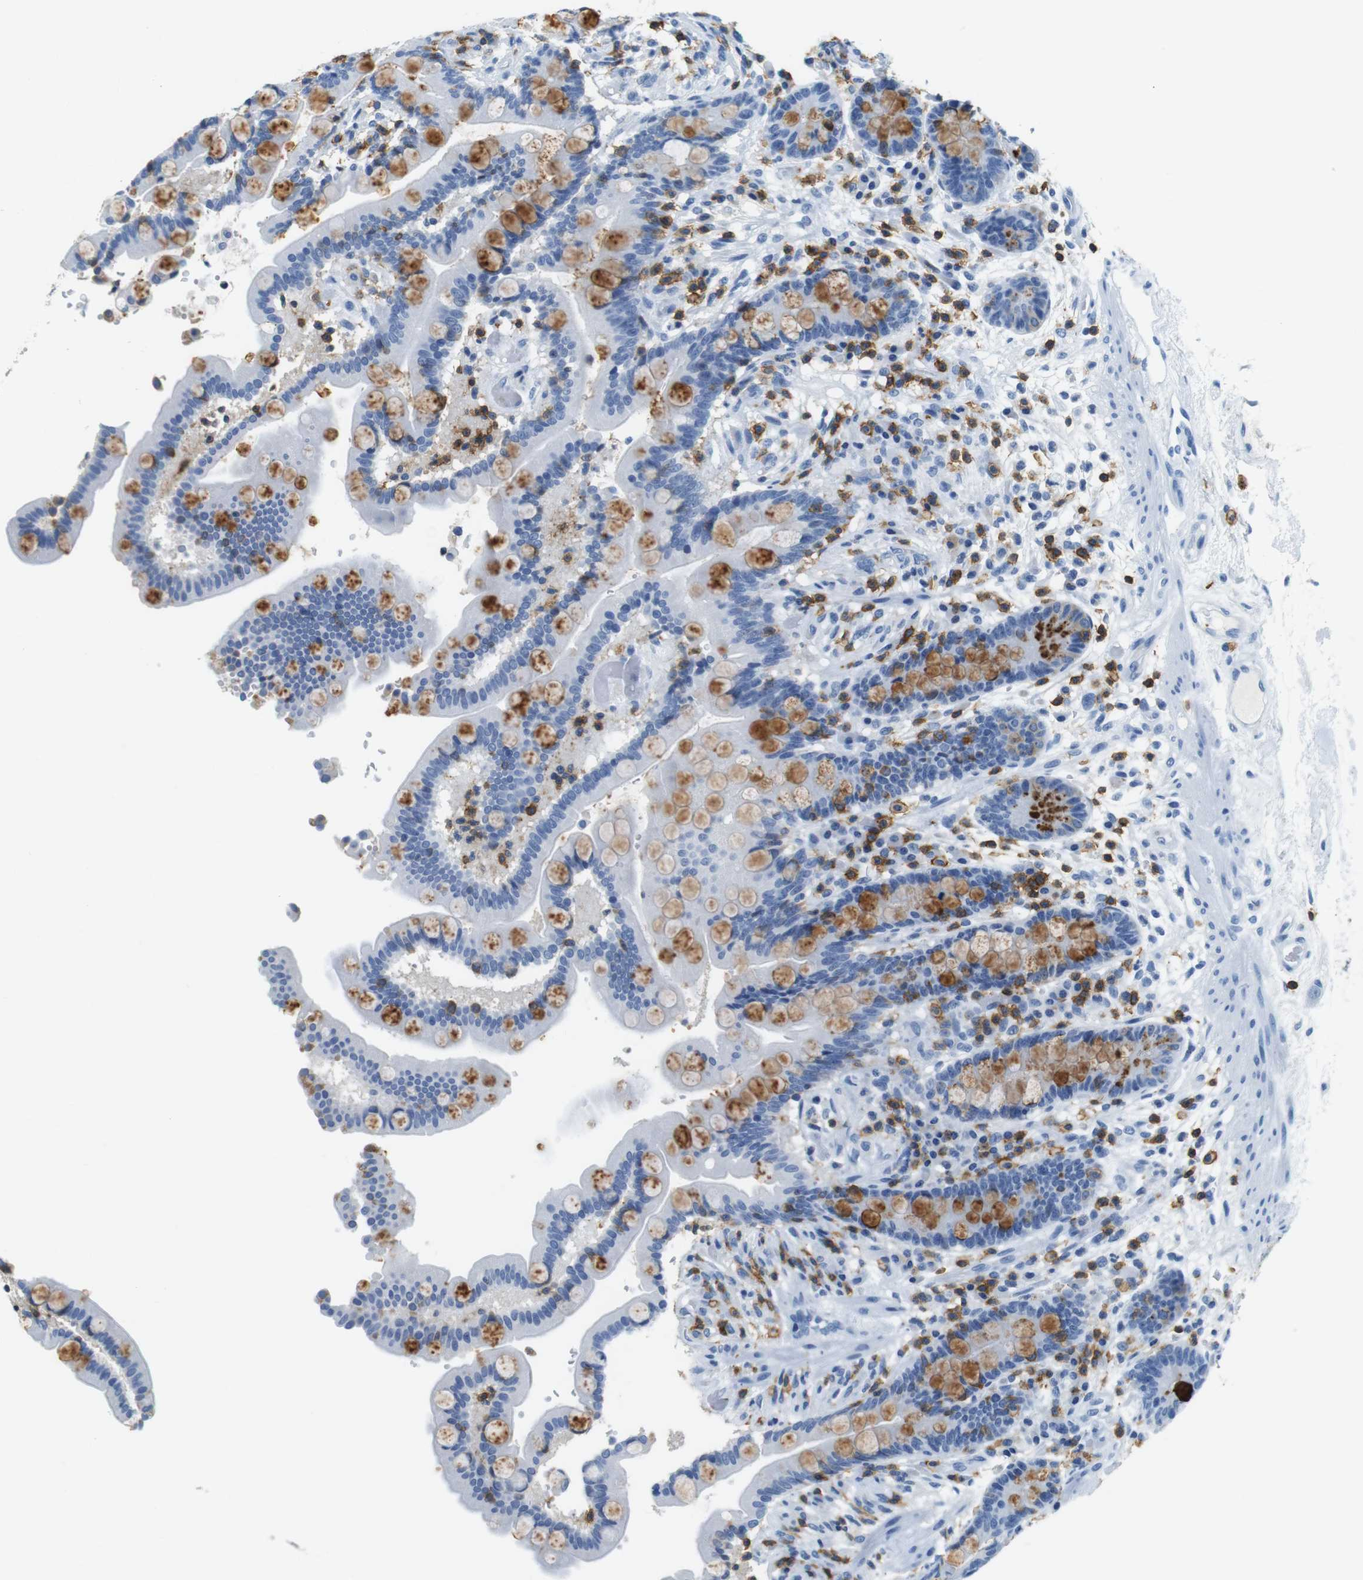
{"staining": {"intensity": "negative", "quantity": "none", "location": "none"}, "tissue": "colon", "cell_type": "Endothelial cells", "image_type": "normal", "snomed": [{"axis": "morphology", "description": "Normal tissue, NOS"}, {"axis": "topography", "description": "Colon"}], "caption": "Colon was stained to show a protein in brown. There is no significant positivity in endothelial cells. (Brightfield microscopy of DAB (3,3'-diaminobenzidine) immunohistochemistry (IHC) at high magnification).", "gene": "LAT", "patient": {"sex": "male", "age": 73}}